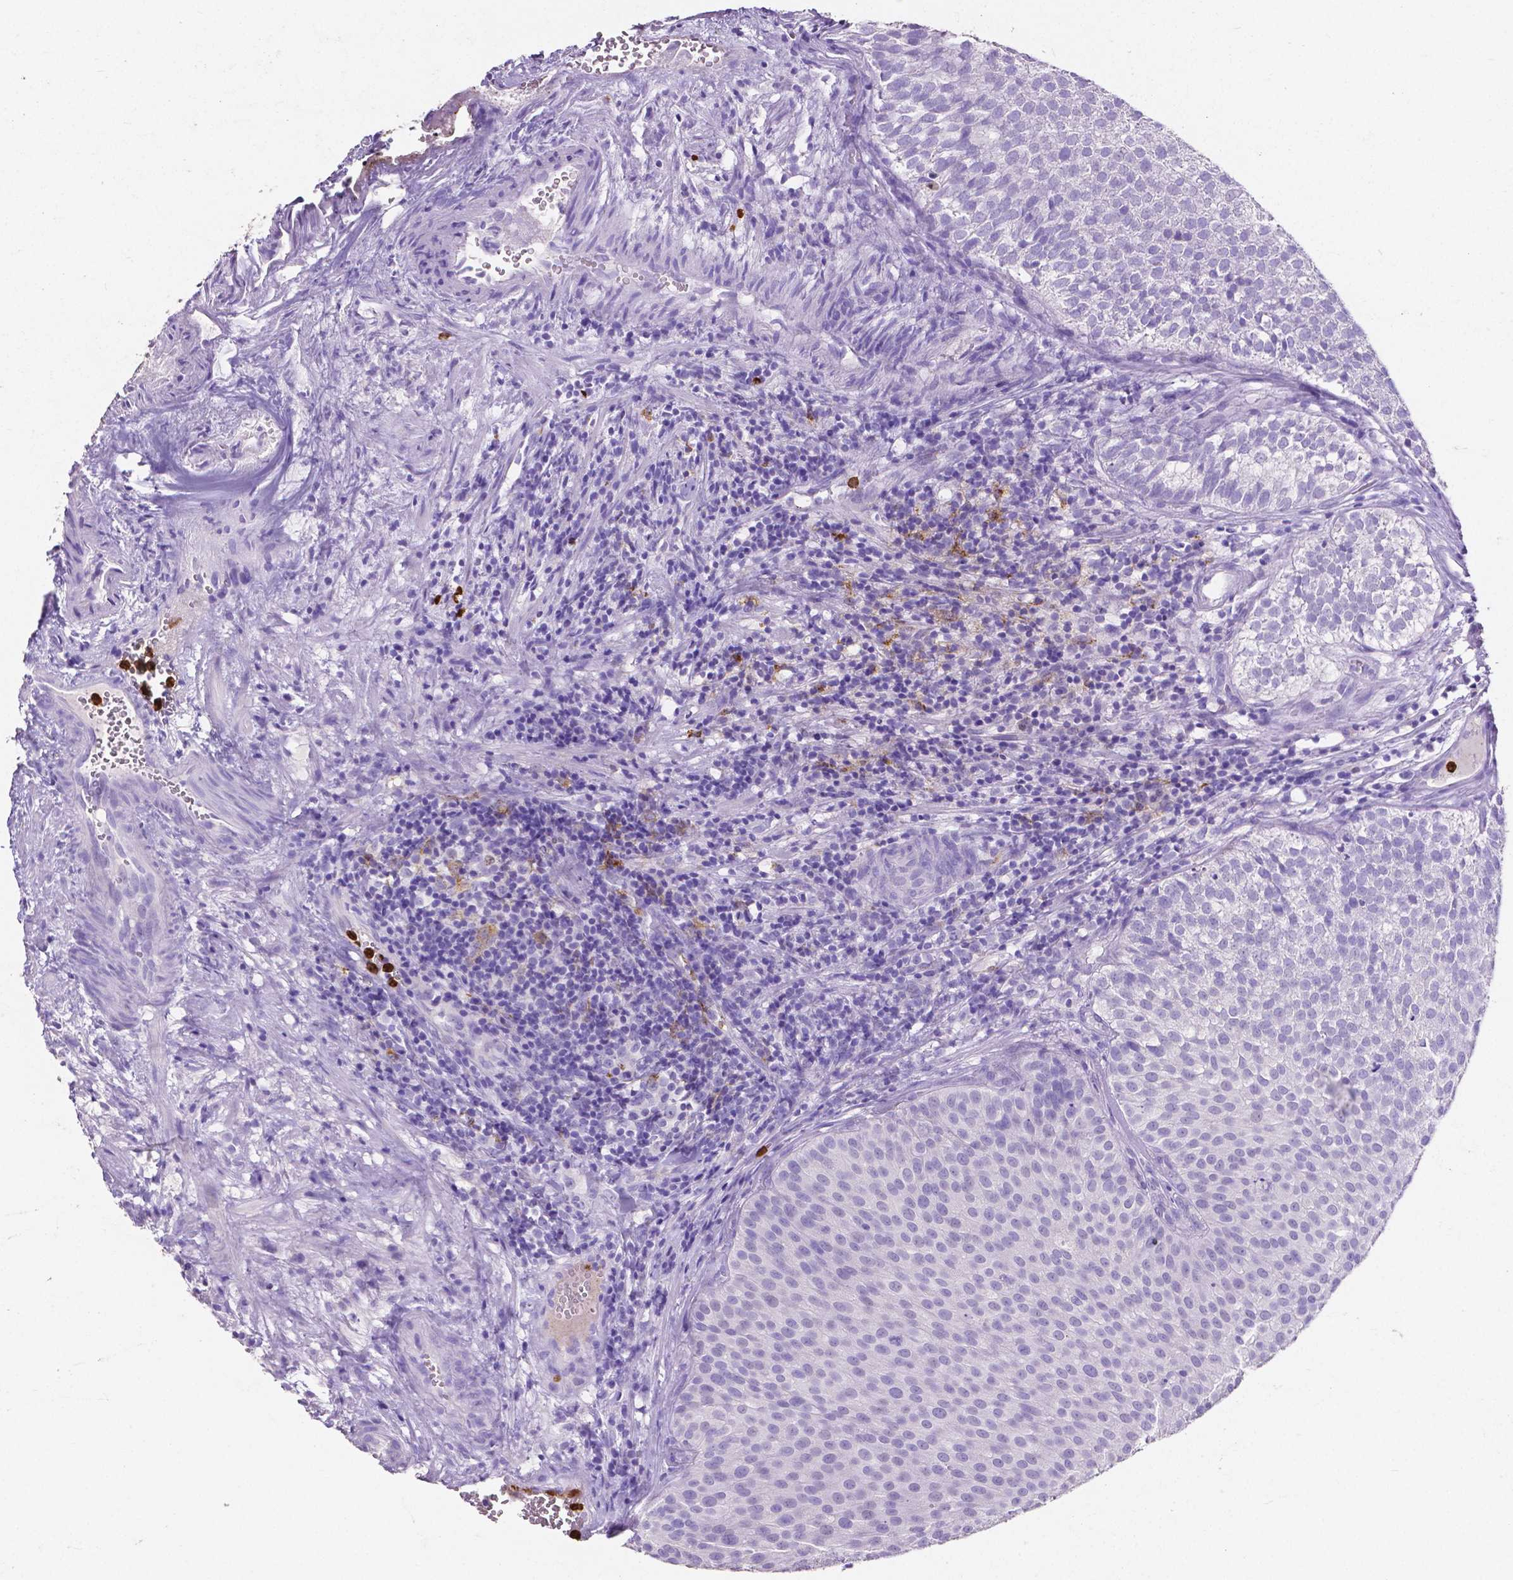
{"staining": {"intensity": "negative", "quantity": "none", "location": "none"}, "tissue": "urothelial cancer", "cell_type": "Tumor cells", "image_type": "cancer", "snomed": [{"axis": "morphology", "description": "Urothelial carcinoma, Low grade"}, {"axis": "topography", "description": "Urinary bladder"}], "caption": "Urothelial carcinoma (low-grade) stained for a protein using immunohistochemistry (IHC) exhibits no positivity tumor cells.", "gene": "MMP9", "patient": {"sex": "female", "age": 87}}